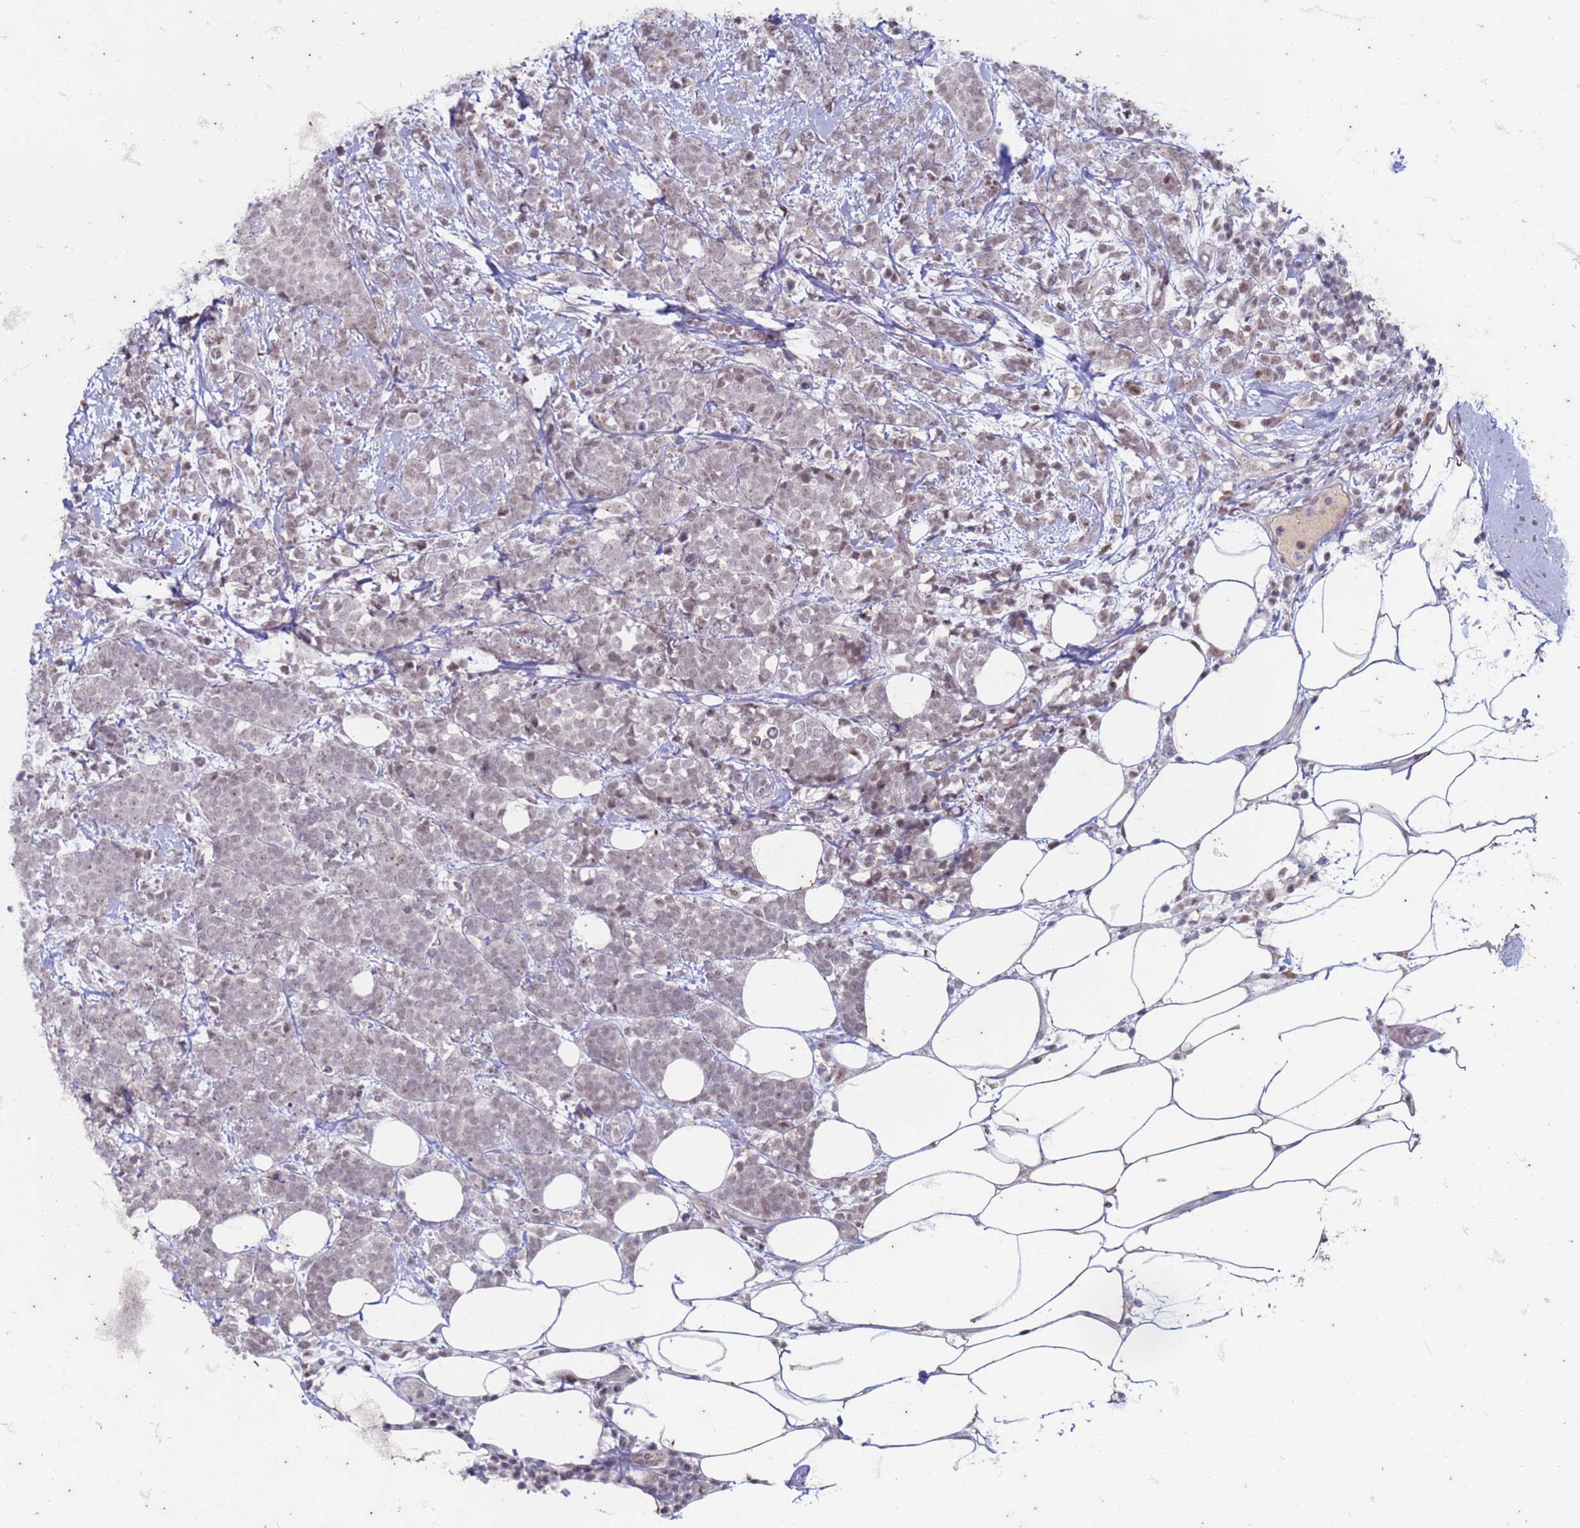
{"staining": {"intensity": "weak", "quantity": ">75%", "location": "nuclear"}, "tissue": "breast cancer", "cell_type": "Tumor cells", "image_type": "cancer", "snomed": [{"axis": "morphology", "description": "Lobular carcinoma"}, {"axis": "topography", "description": "Breast"}], "caption": "A high-resolution image shows immunohistochemistry staining of breast lobular carcinoma, which reveals weak nuclear expression in about >75% of tumor cells.", "gene": "TRMT6", "patient": {"sex": "female", "age": 58}}